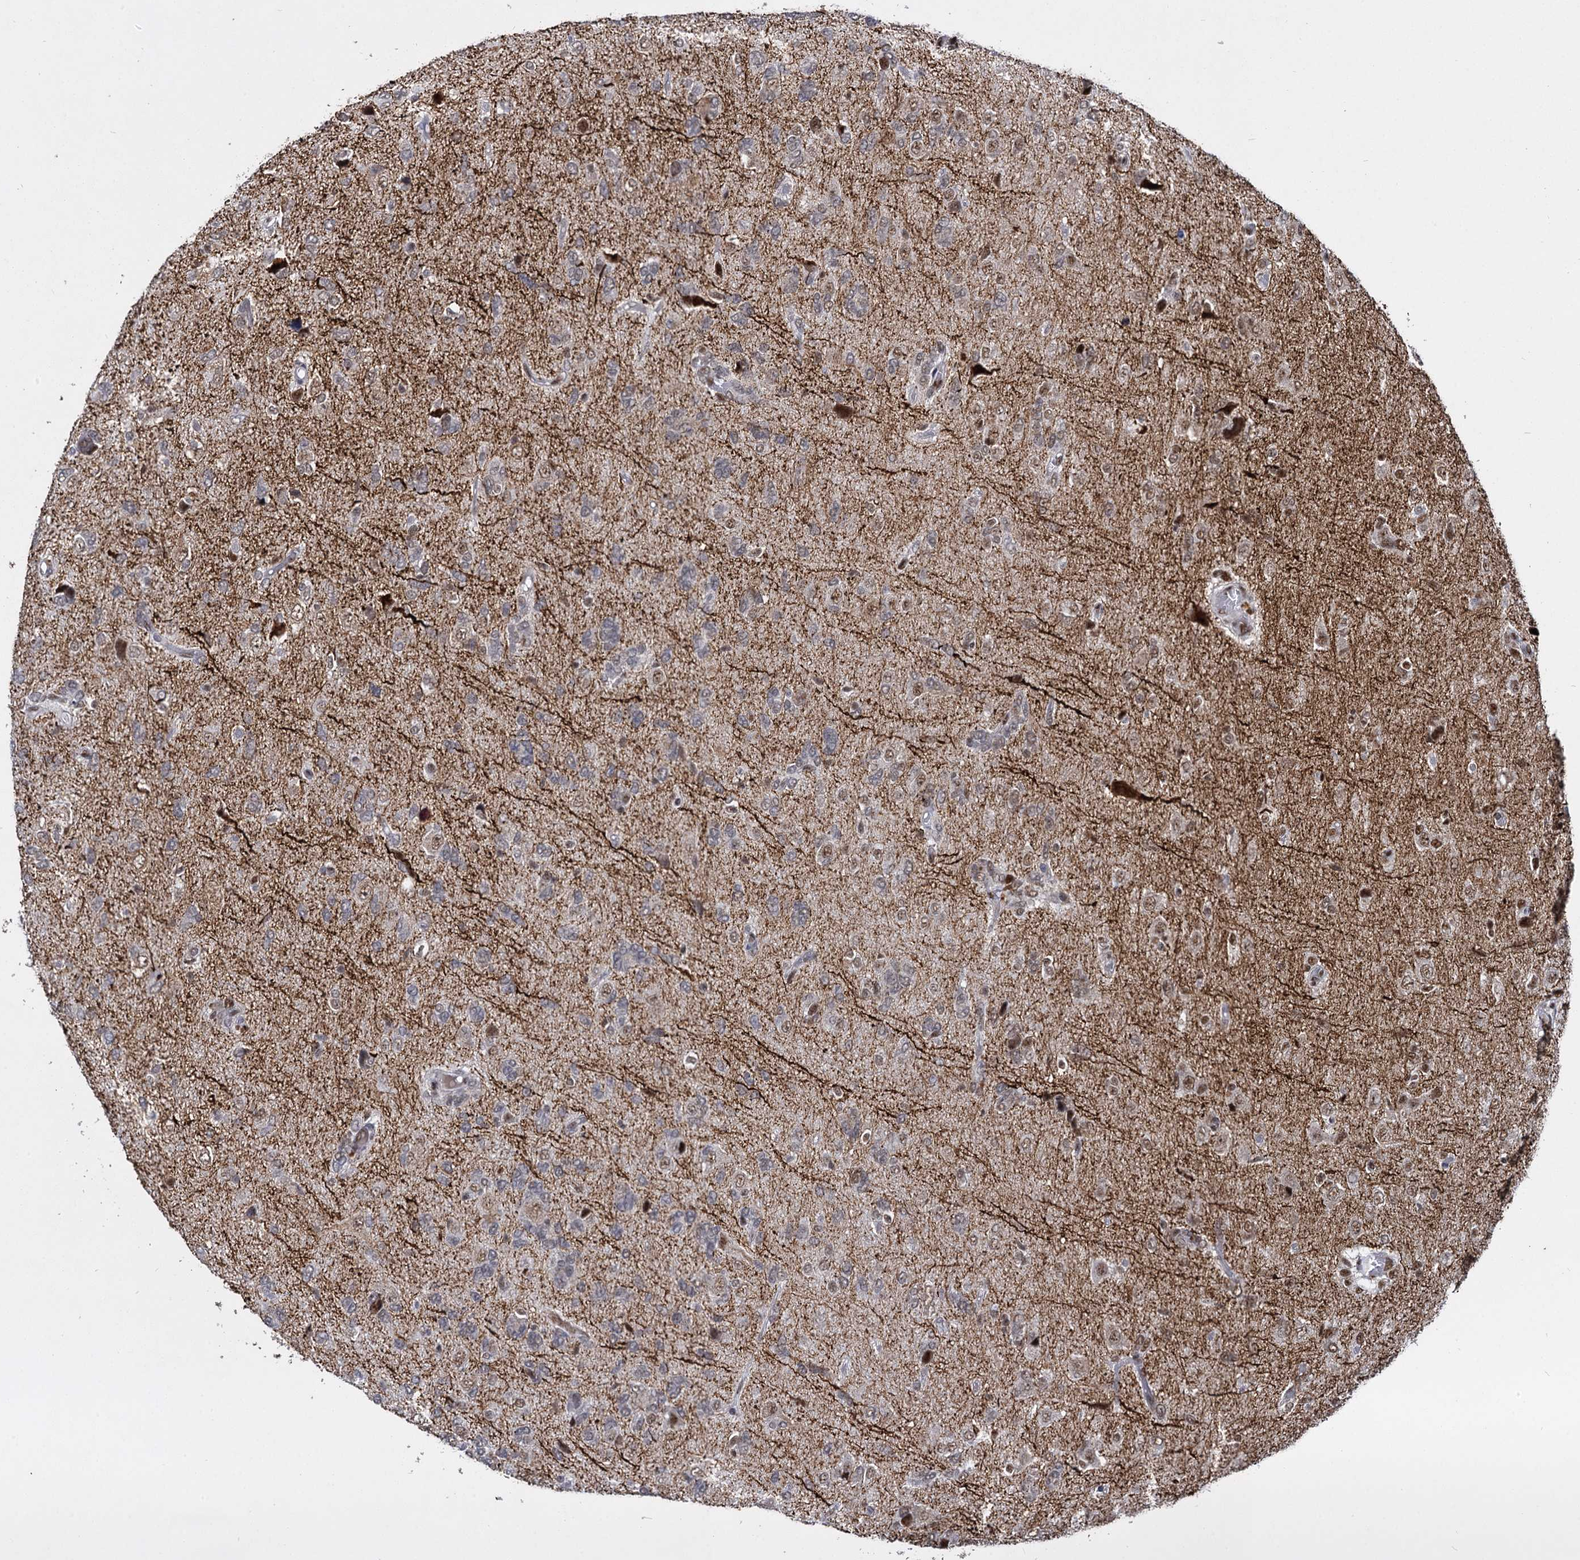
{"staining": {"intensity": "moderate", "quantity": "<25%", "location": "nuclear"}, "tissue": "glioma", "cell_type": "Tumor cells", "image_type": "cancer", "snomed": [{"axis": "morphology", "description": "Glioma, malignant, High grade"}, {"axis": "topography", "description": "Brain"}], "caption": "Protein expression analysis of human high-grade glioma (malignant) reveals moderate nuclear staining in about <25% of tumor cells.", "gene": "RPUSD4", "patient": {"sex": "female", "age": 59}}